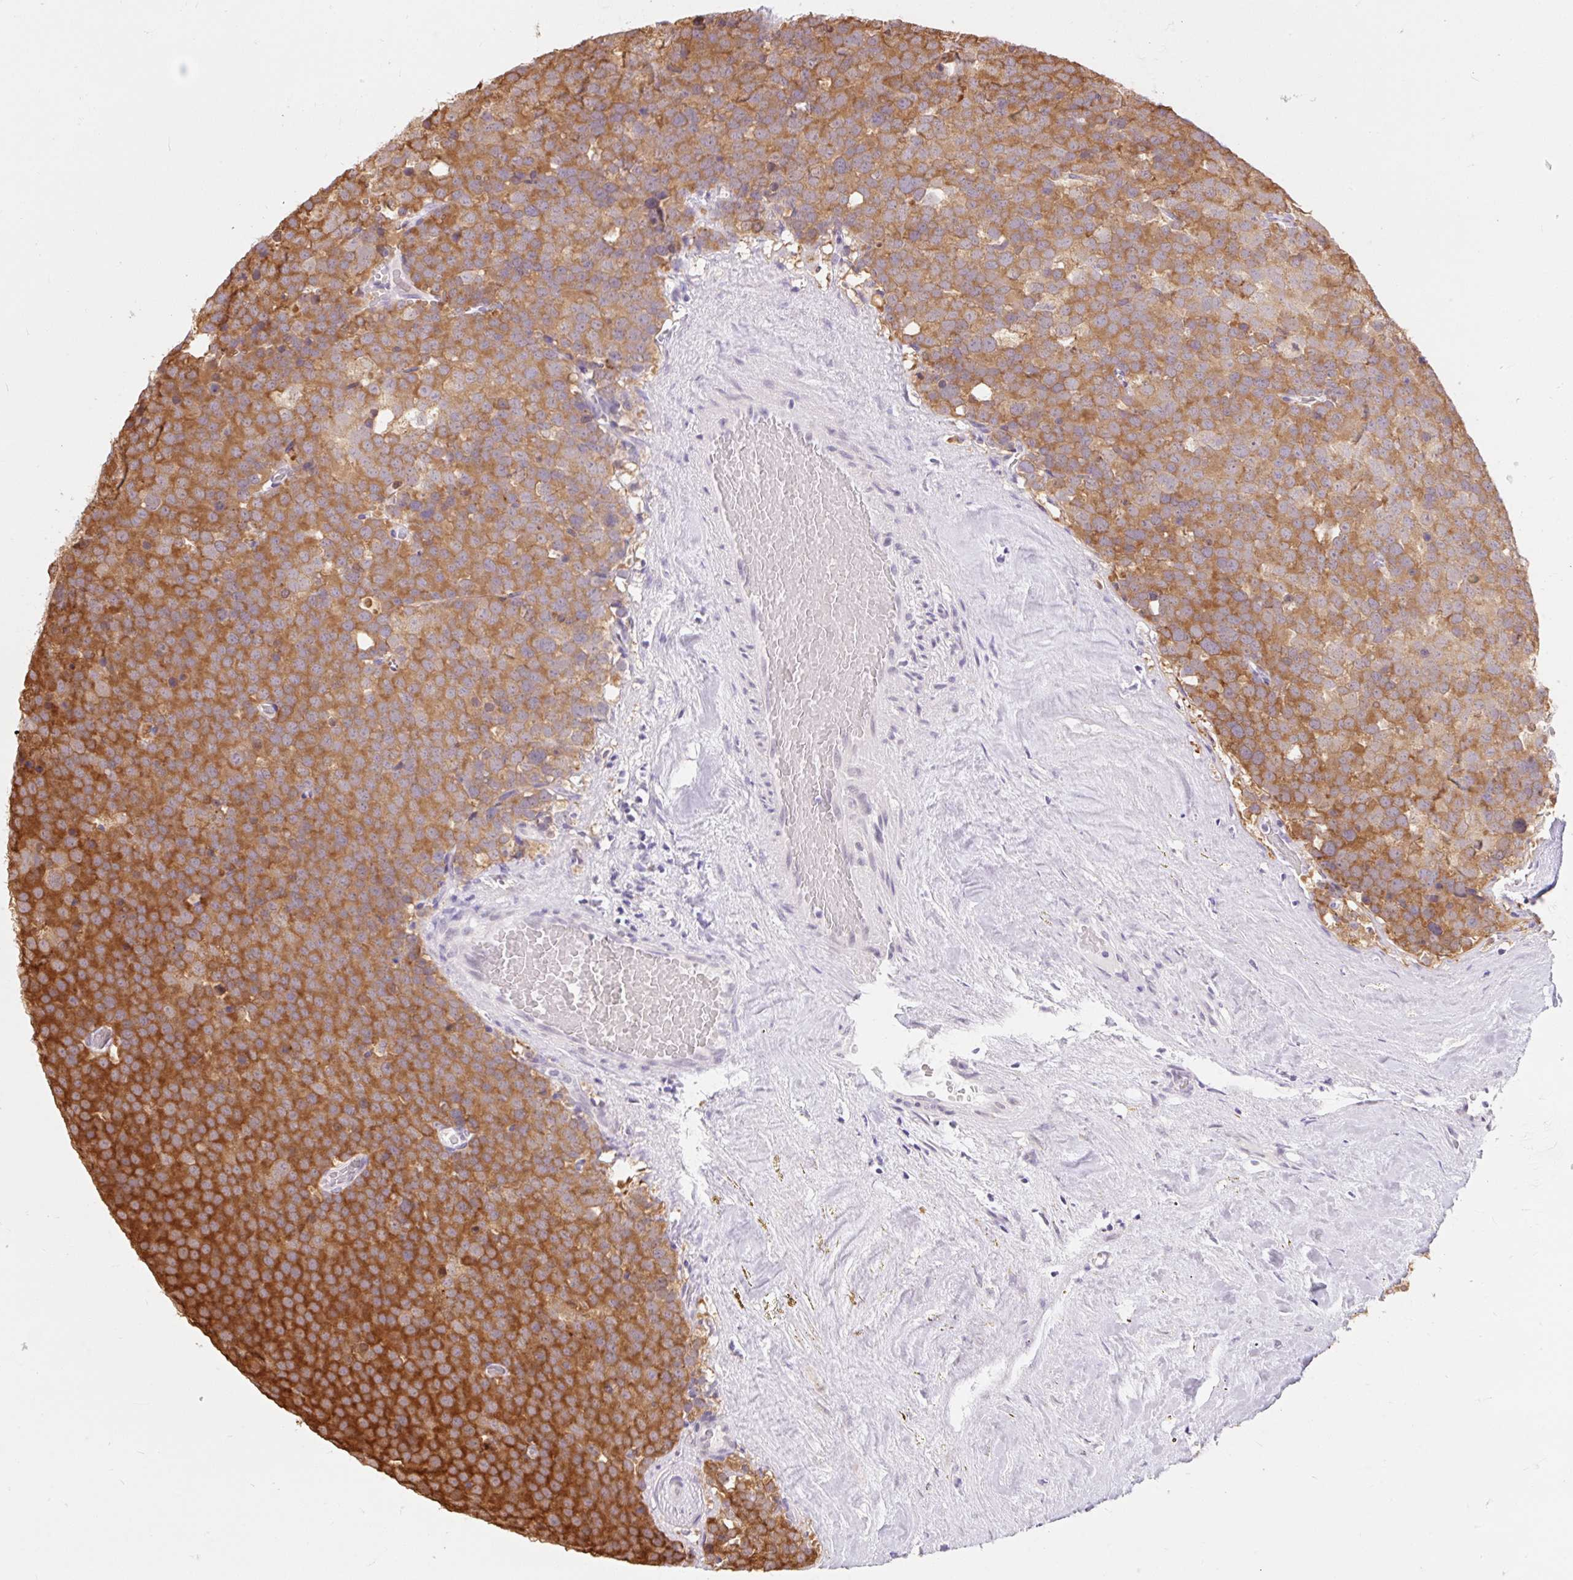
{"staining": {"intensity": "strong", "quantity": ">75%", "location": "cytoplasmic/membranous"}, "tissue": "testis cancer", "cell_type": "Tumor cells", "image_type": "cancer", "snomed": [{"axis": "morphology", "description": "Seminoma, NOS"}, {"axis": "topography", "description": "Testis"}], "caption": "Seminoma (testis) stained with a brown dye reveals strong cytoplasmic/membranous positive positivity in about >75% of tumor cells.", "gene": "SRSF10", "patient": {"sex": "male", "age": 71}}